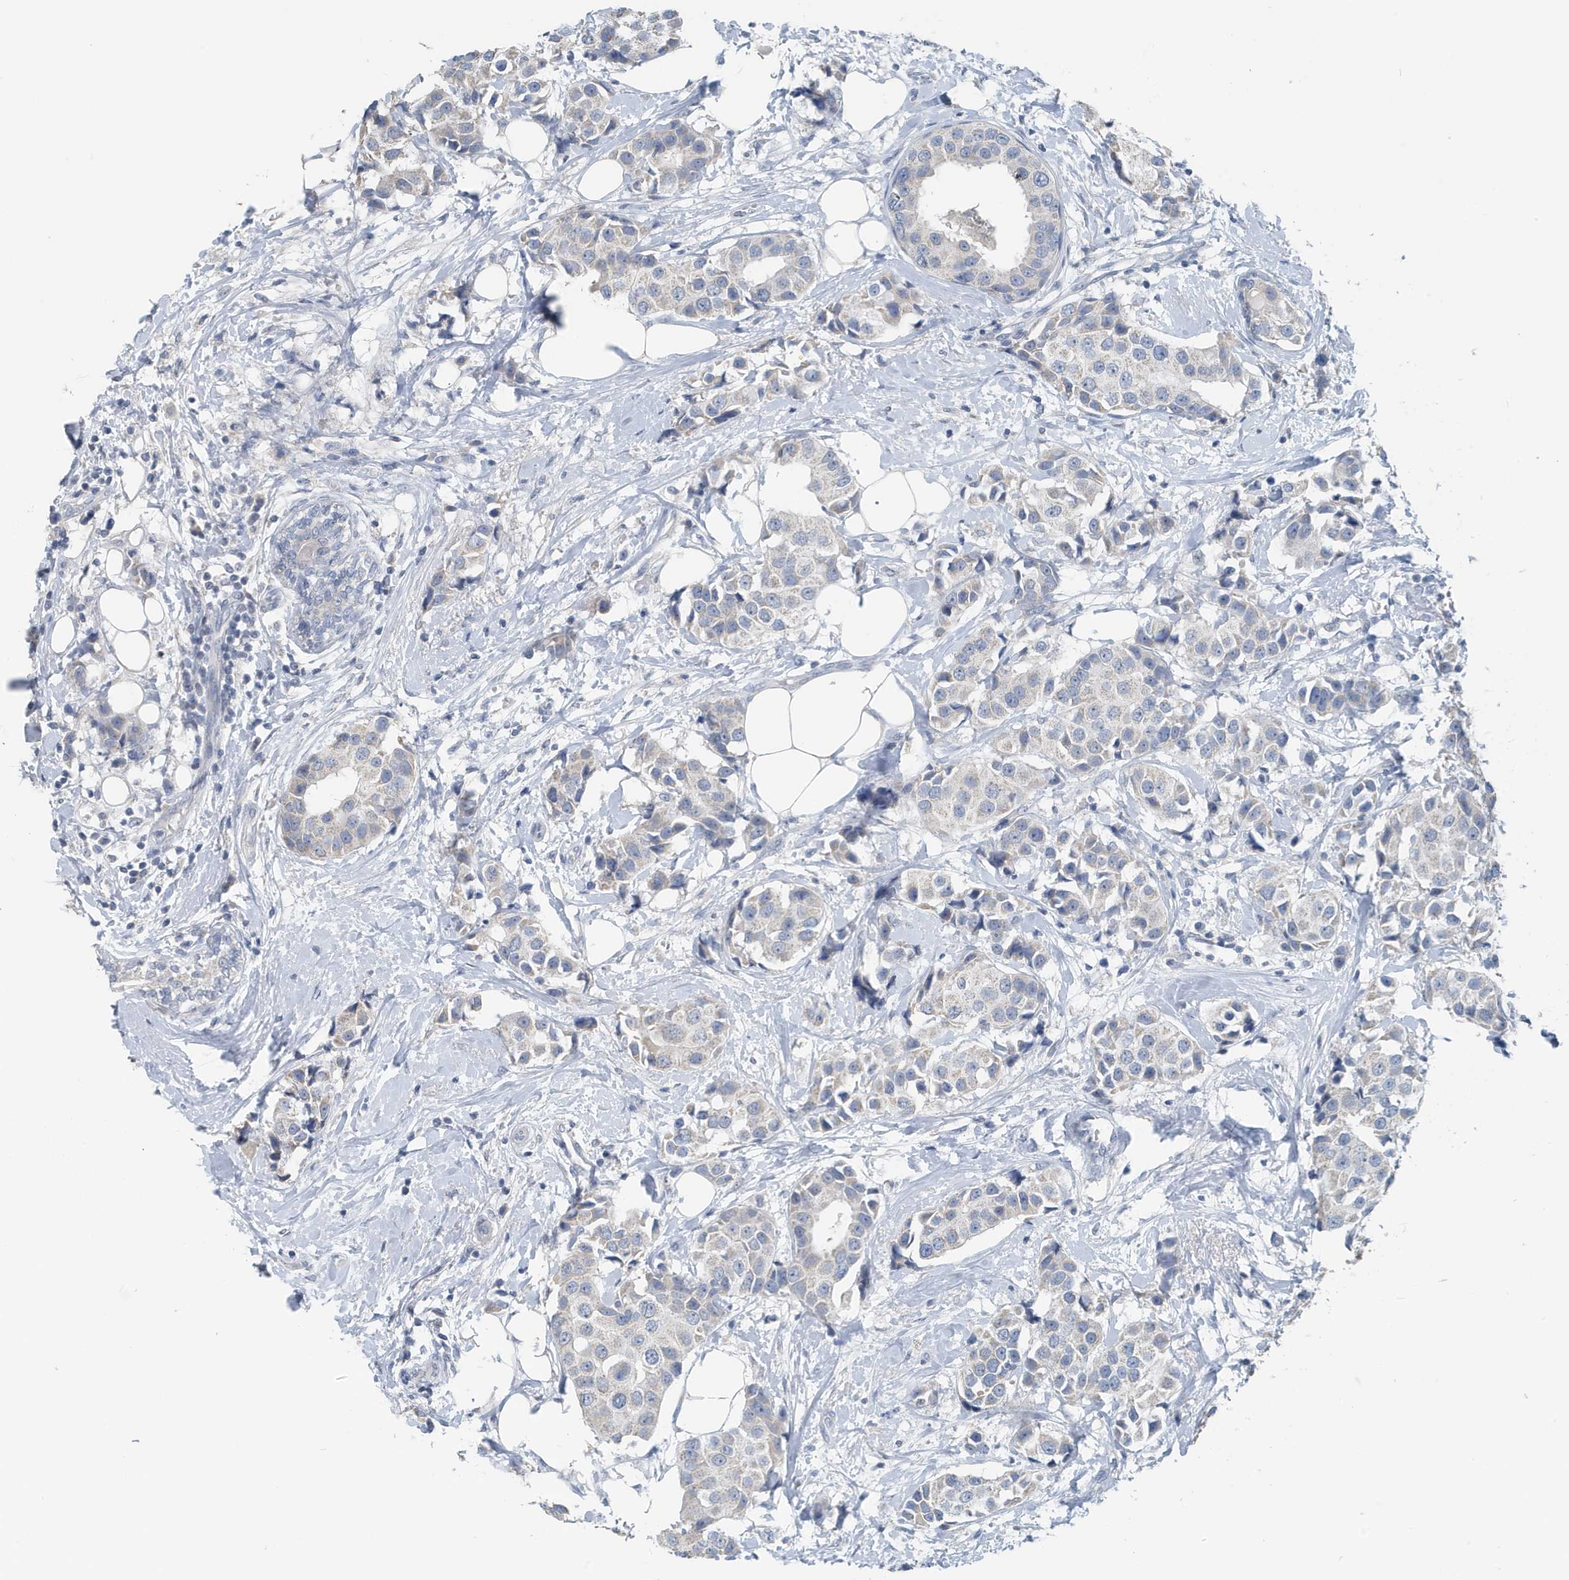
{"staining": {"intensity": "negative", "quantity": "none", "location": "none"}, "tissue": "breast cancer", "cell_type": "Tumor cells", "image_type": "cancer", "snomed": [{"axis": "morphology", "description": "Normal tissue, NOS"}, {"axis": "morphology", "description": "Duct carcinoma"}, {"axis": "topography", "description": "Breast"}], "caption": "IHC image of human breast intraductal carcinoma stained for a protein (brown), which displays no expression in tumor cells.", "gene": "UGT2B4", "patient": {"sex": "female", "age": 39}}